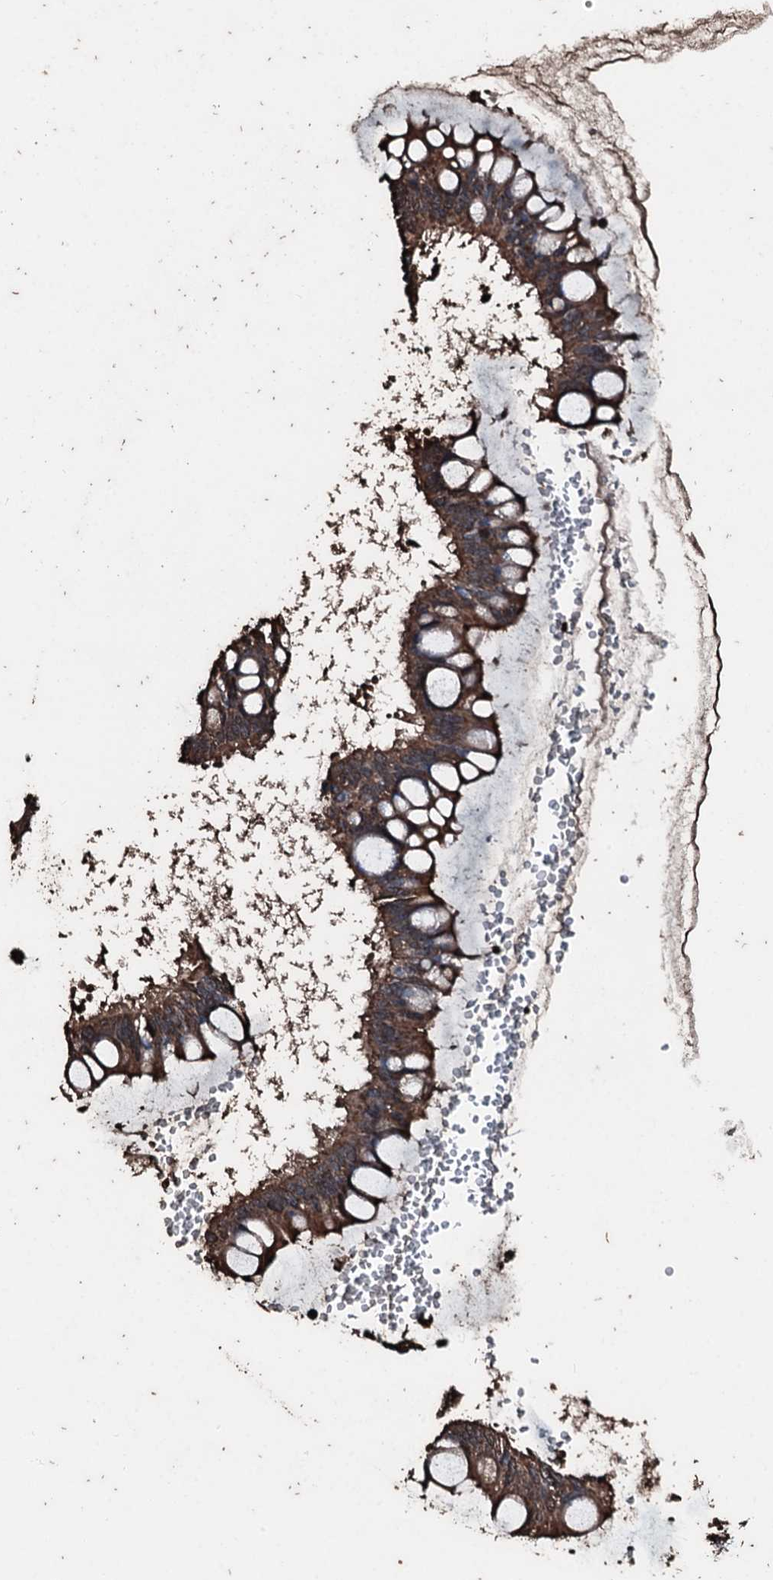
{"staining": {"intensity": "moderate", "quantity": ">75%", "location": "cytoplasmic/membranous"}, "tissue": "ovarian cancer", "cell_type": "Tumor cells", "image_type": "cancer", "snomed": [{"axis": "morphology", "description": "Cystadenocarcinoma, mucinous, NOS"}, {"axis": "topography", "description": "Ovary"}], "caption": "Immunohistochemical staining of human ovarian mucinous cystadenocarcinoma displays medium levels of moderate cytoplasmic/membranous positivity in approximately >75% of tumor cells. (DAB (3,3'-diaminobenzidine) = brown stain, brightfield microscopy at high magnification).", "gene": "FAAP24", "patient": {"sex": "female", "age": 73}}